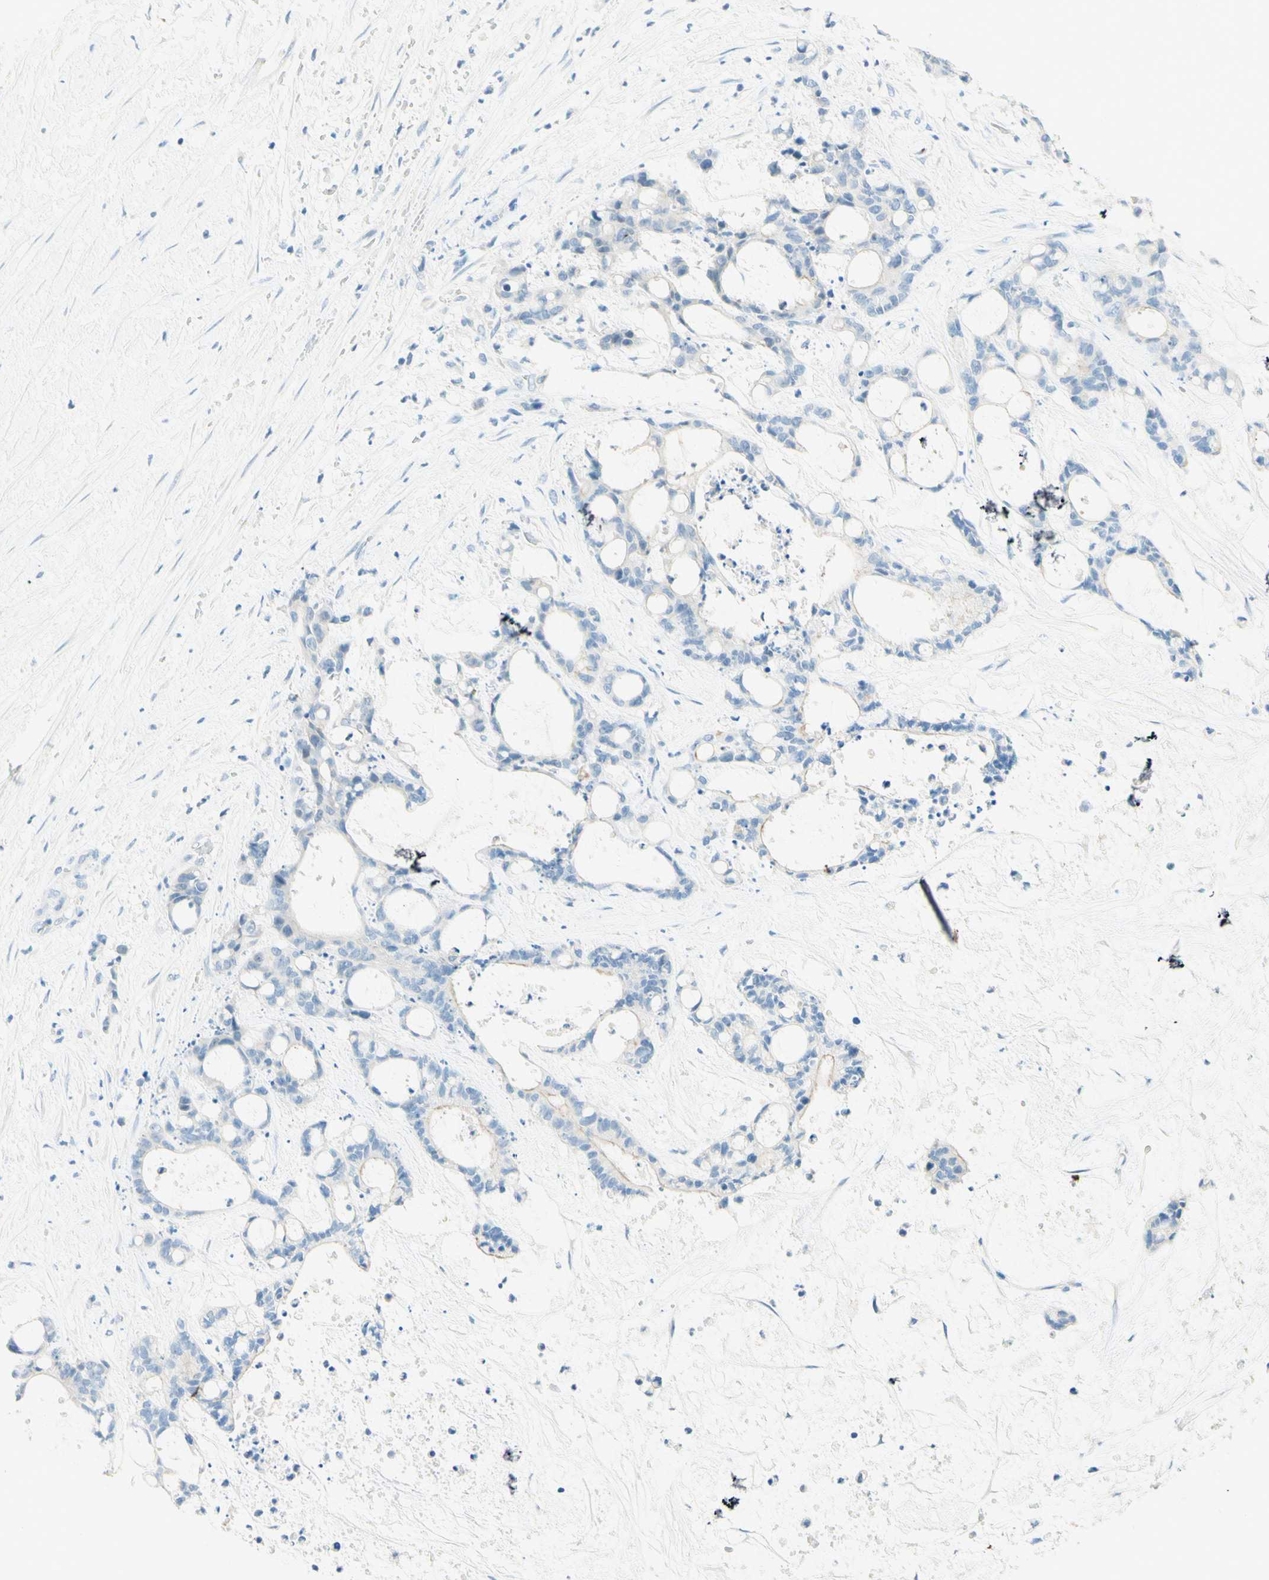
{"staining": {"intensity": "negative", "quantity": "none", "location": "none"}, "tissue": "liver cancer", "cell_type": "Tumor cells", "image_type": "cancer", "snomed": [{"axis": "morphology", "description": "Cholangiocarcinoma"}, {"axis": "topography", "description": "Liver"}], "caption": "Immunohistochemical staining of liver cancer demonstrates no significant staining in tumor cells. Nuclei are stained in blue.", "gene": "TMEM132D", "patient": {"sex": "female", "age": 73}}